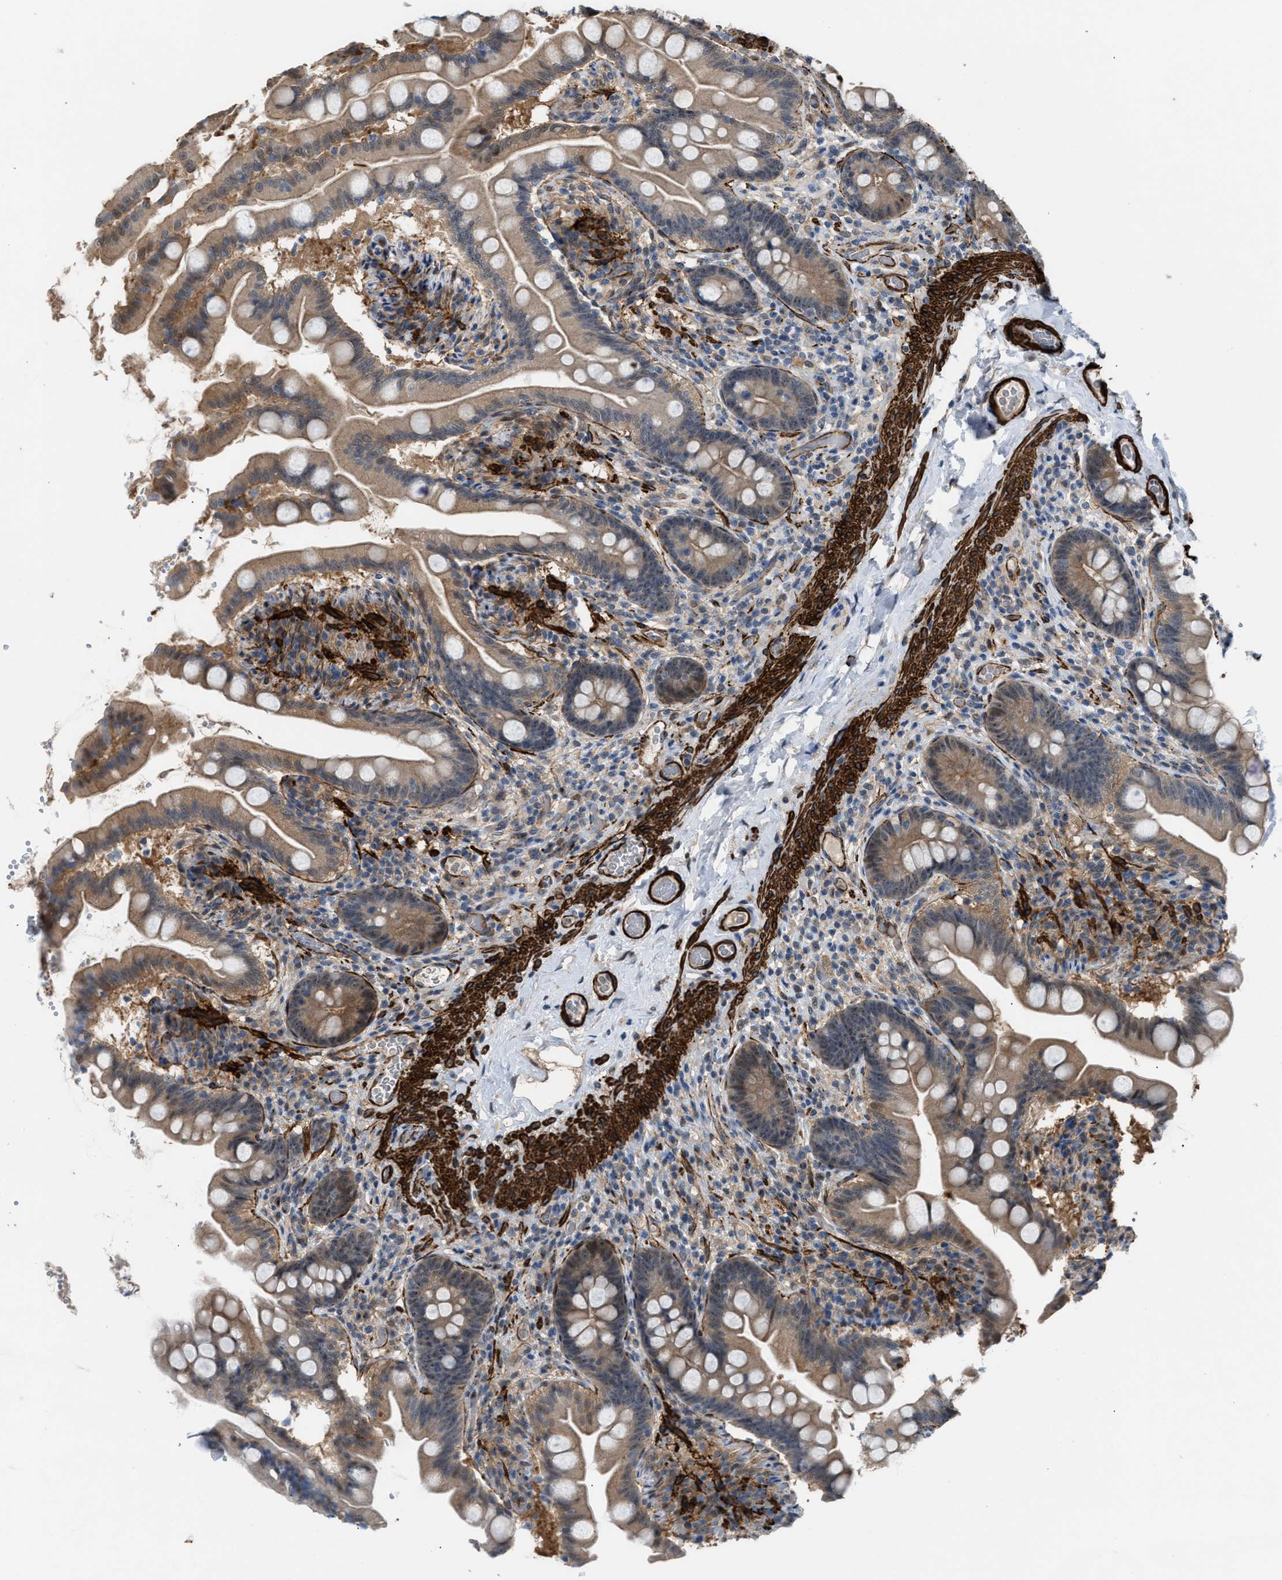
{"staining": {"intensity": "weak", "quantity": ">75%", "location": "cytoplasmic/membranous"}, "tissue": "small intestine", "cell_type": "Glandular cells", "image_type": "normal", "snomed": [{"axis": "morphology", "description": "Normal tissue, NOS"}, {"axis": "topography", "description": "Small intestine"}], "caption": "Small intestine stained with a brown dye reveals weak cytoplasmic/membranous positive expression in about >75% of glandular cells.", "gene": "NQO2", "patient": {"sex": "female", "age": 56}}